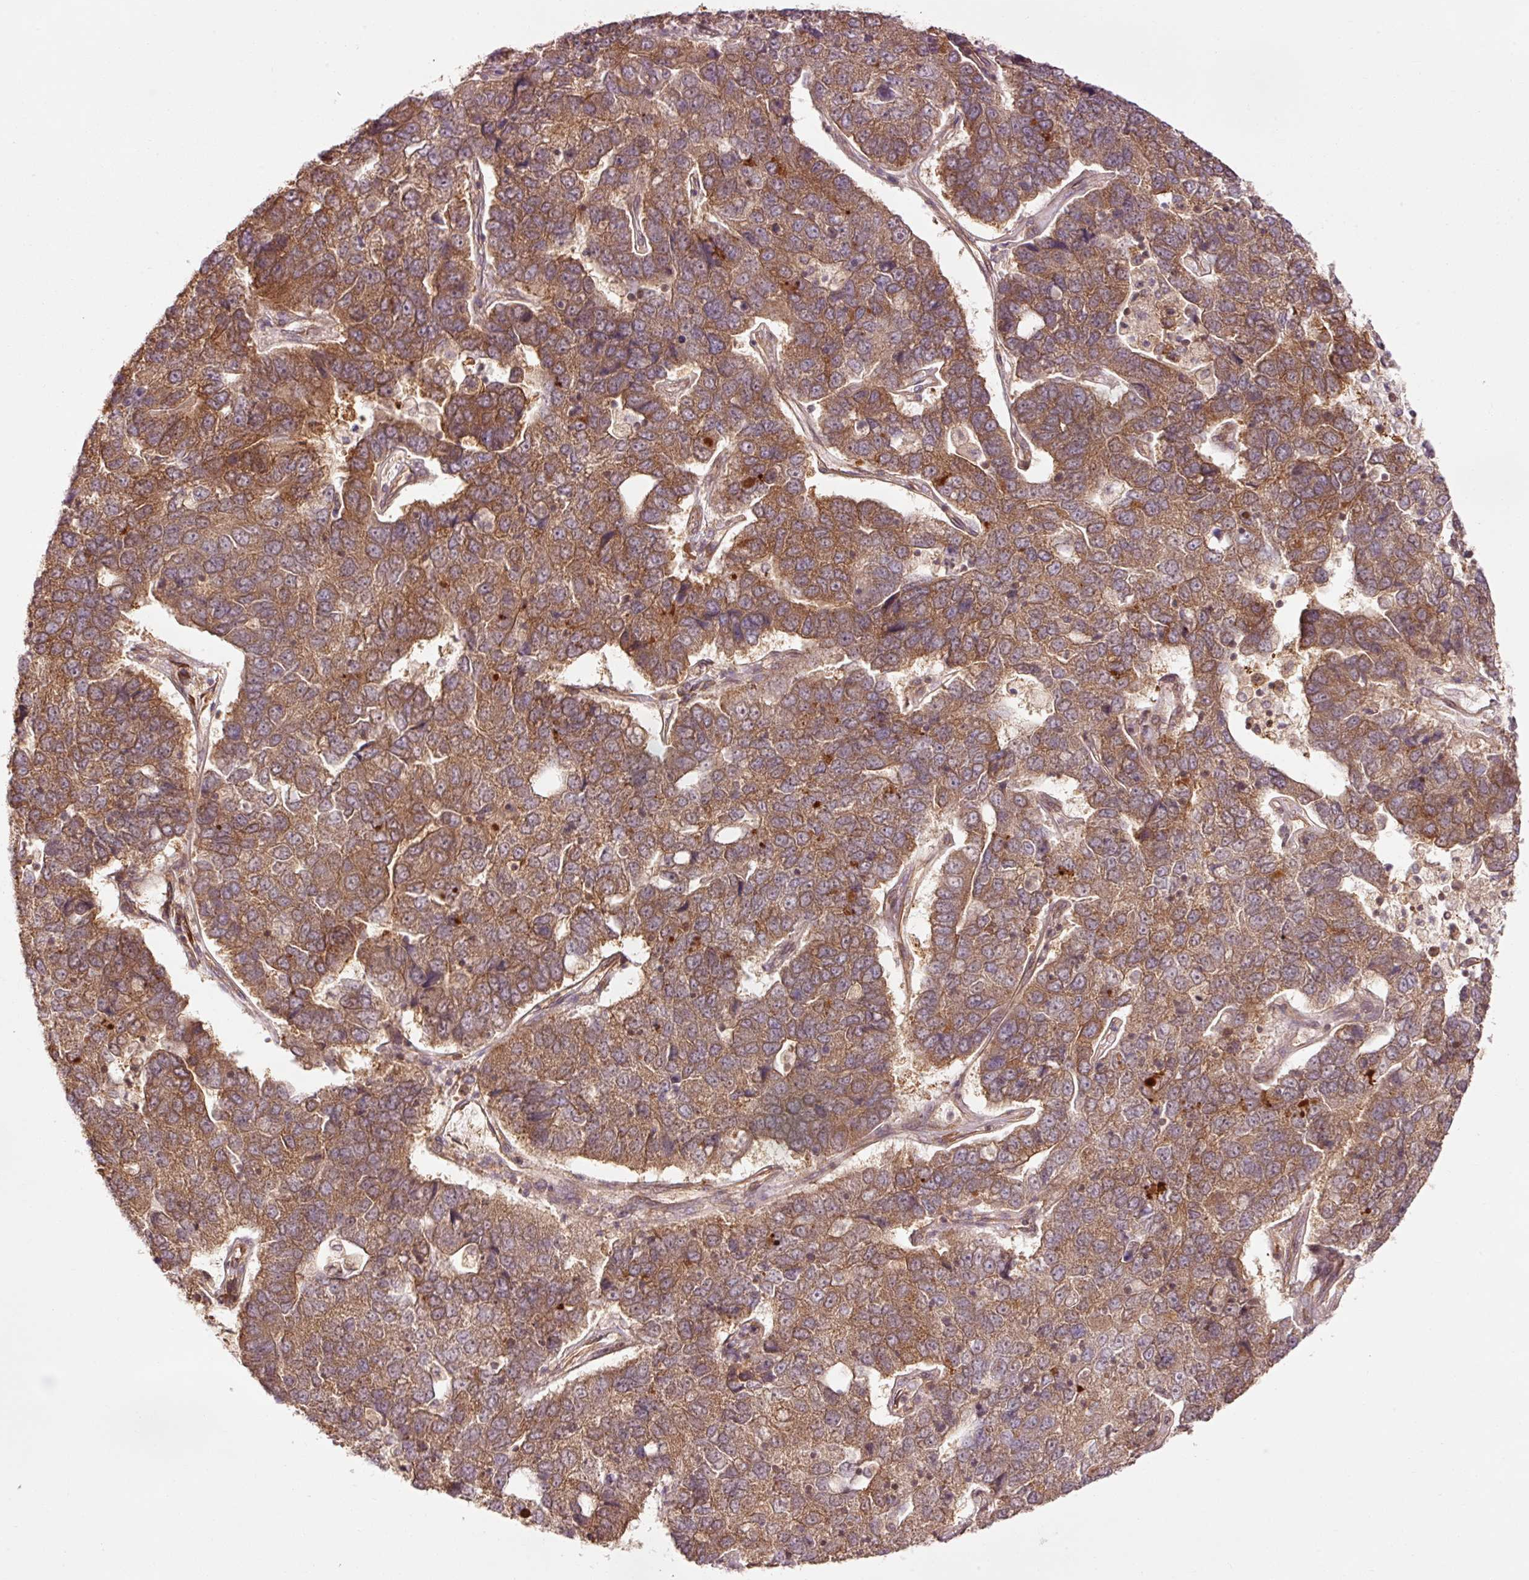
{"staining": {"intensity": "moderate", "quantity": ">75%", "location": "cytoplasmic/membranous"}, "tissue": "pancreatic cancer", "cell_type": "Tumor cells", "image_type": "cancer", "snomed": [{"axis": "morphology", "description": "Adenocarcinoma, NOS"}, {"axis": "topography", "description": "Pancreas"}], "caption": "Brown immunohistochemical staining in human pancreatic adenocarcinoma displays moderate cytoplasmic/membranous positivity in approximately >75% of tumor cells.", "gene": "PDAP1", "patient": {"sex": "female", "age": 61}}